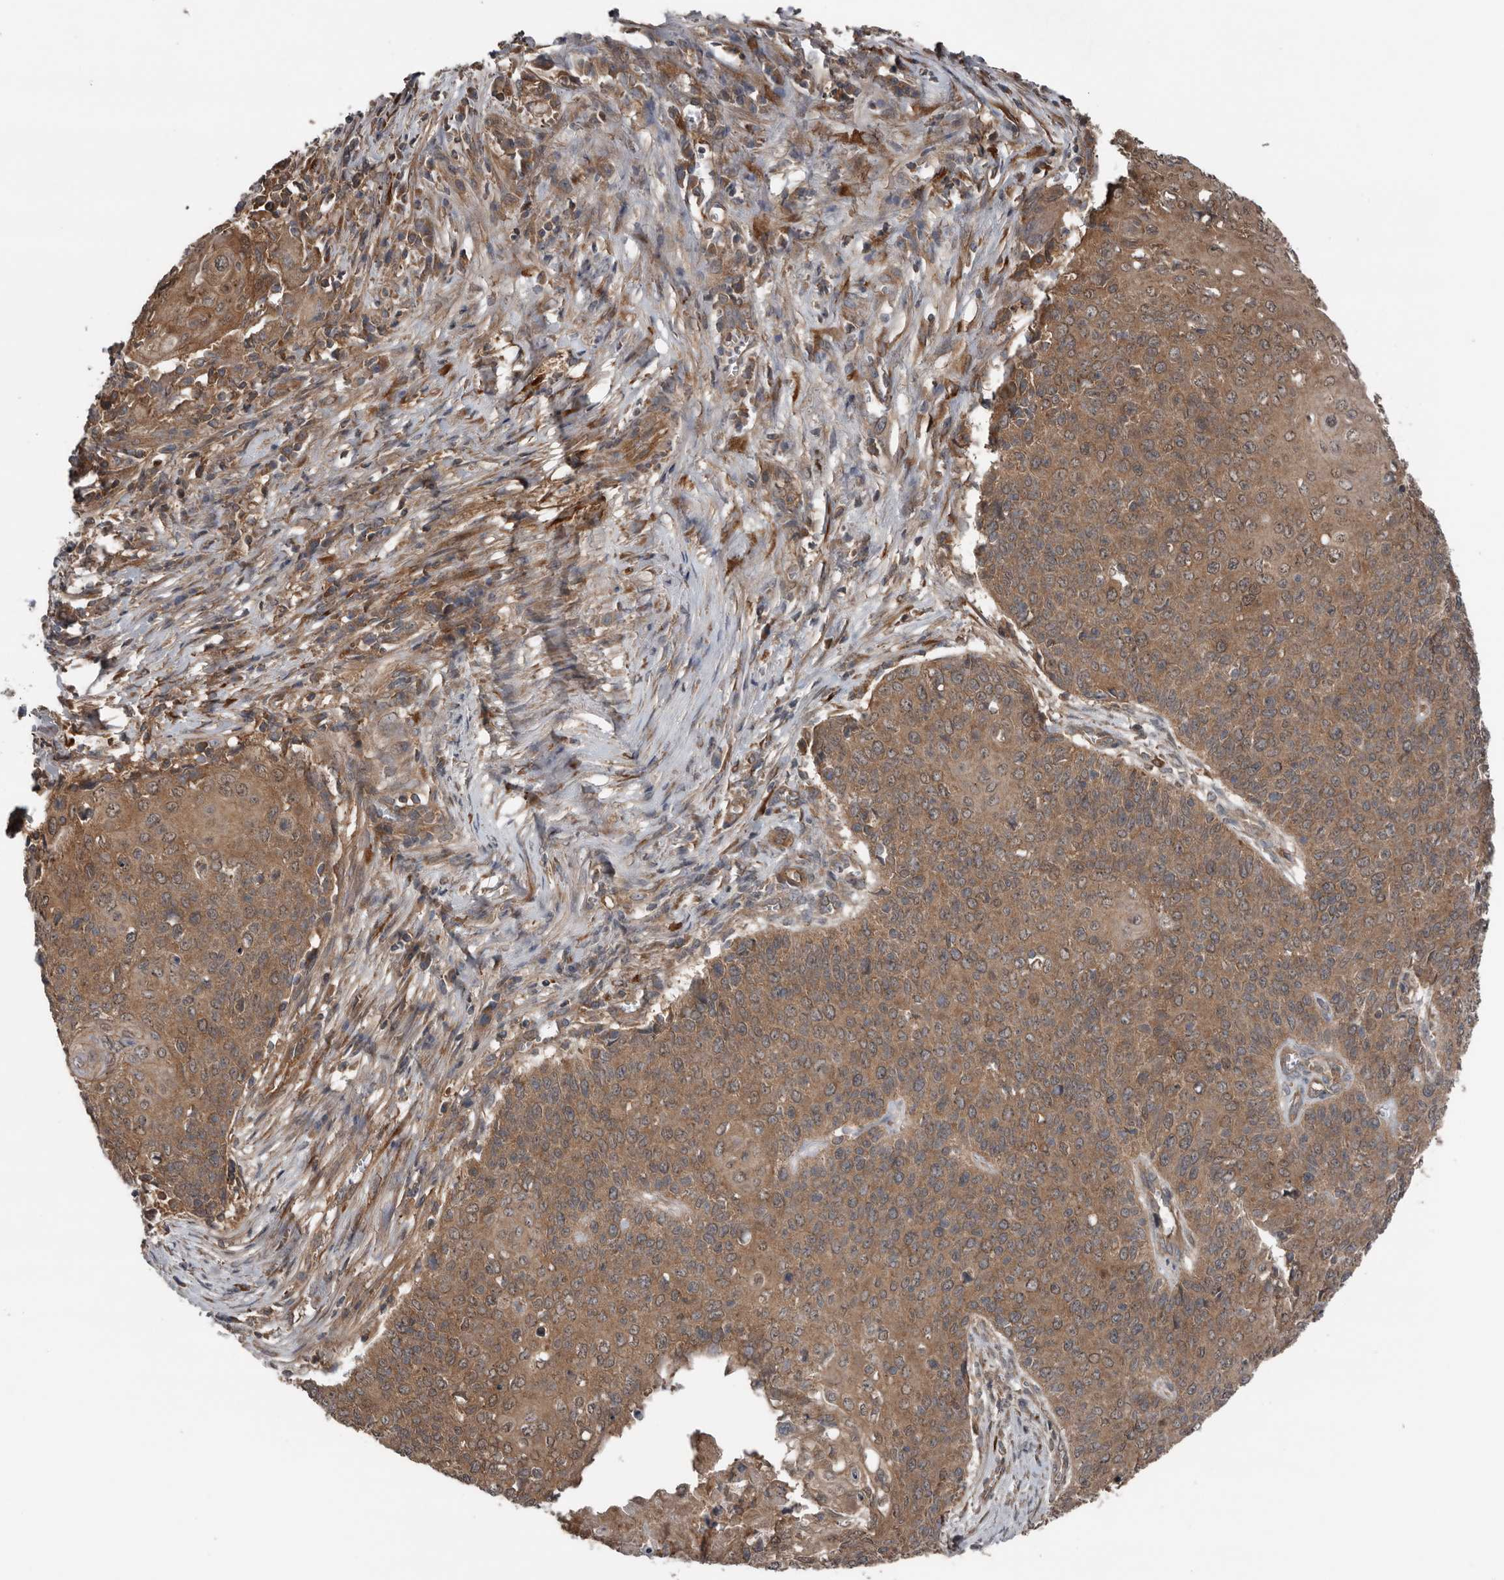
{"staining": {"intensity": "moderate", "quantity": ">75%", "location": "cytoplasmic/membranous"}, "tissue": "cervical cancer", "cell_type": "Tumor cells", "image_type": "cancer", "snomed": [{"axis": "morphology", "description": "Squamous cell carcinoma, NOS"}, {"axis": "topography", "description": "Cervix"}], "caption": "A brown stain labels moderate cytoplasmic/membranous positivity of a protein in cervical squamous cell carcinoma tumor cells. Nuclei are stained in blue.", "gene": "DNAJB4", "patient": {"sex": "female", "age": 39}}